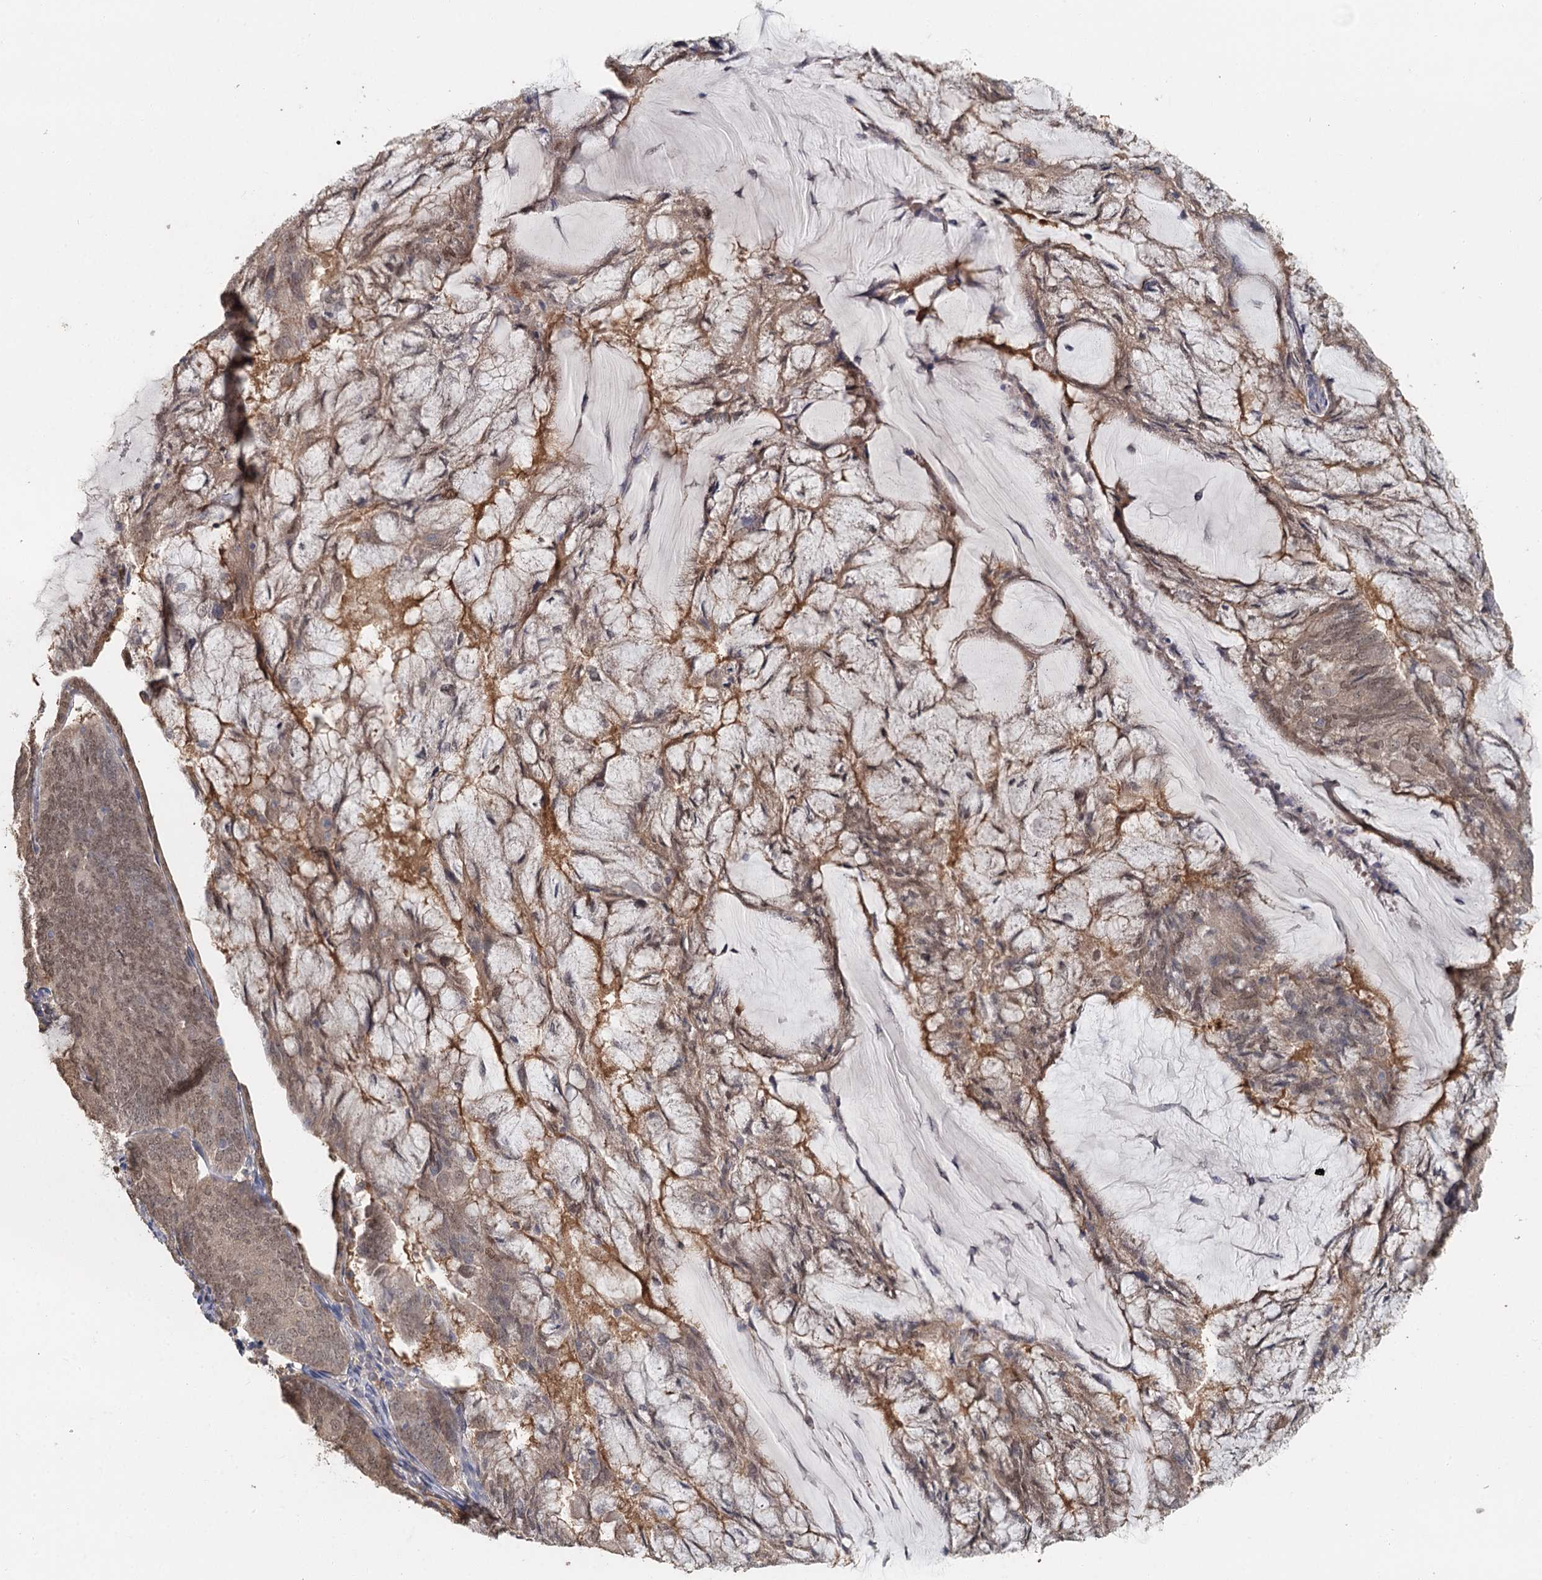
{"staining": {"intensity": "moderate", "quantity": ">75%", "location": "nuclear"}, "tissue": "endometrial cancer", "cell_type": "Tumor cells", "image_type": "cancer", "snomed": [{"axis": "morphology", "description": "Adenocarcinoma, NOS"}, {"axis": "topography", "description": "Endometrium"}], "caption": "Brown immunohistochemical staining in human adenocarcinoma (endometrial) exhibits moderate nuclear staining in about >75% of tumor cells. (Brightfield microscopy of DAB IHC at high magnification).", "gene": "ADK", "patient": {"sex": "female", "age": 81}}